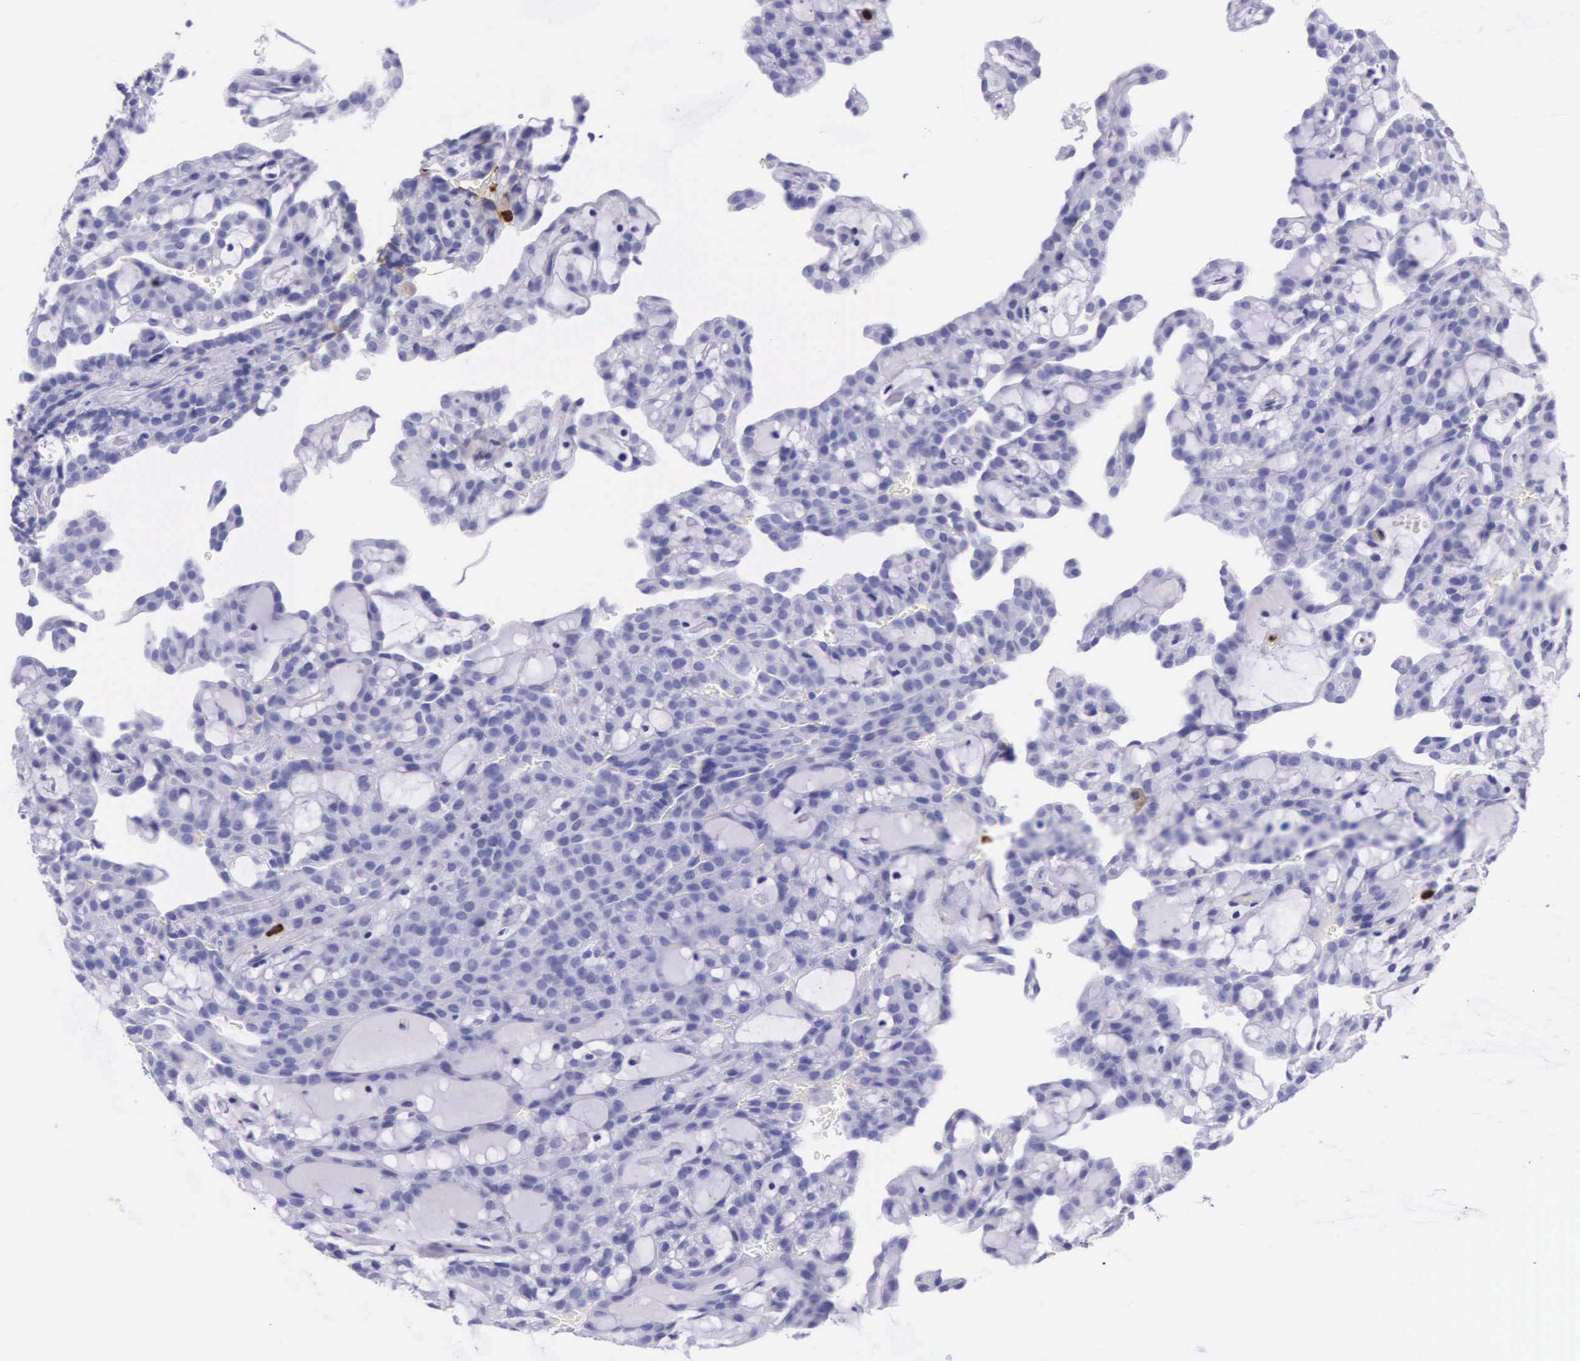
{"staining": {"intensity": "negative", "quantity": "none", "location": "none"}, "tissue": "renal cancer", "cell_type": "Tumor cells", "image_type": "cancer", "snomed": [{"axis": "morphology", "description": "Adenocarcinoma, NOS"}, {"axis": "topography", "description": "Kidney"}], "caption": "DAB (3,3'-diaminobenzidine) immunohistochemical staining of renal cancer (adenocarcinoma) reveals no significant positivity in tumor cells. (Brightfield microscopy of DAB (3,3'-diaminobenzidine) IHC at high magnification).", "gene": "FCN1", "patient": {"sex": "male", "age": 63}}